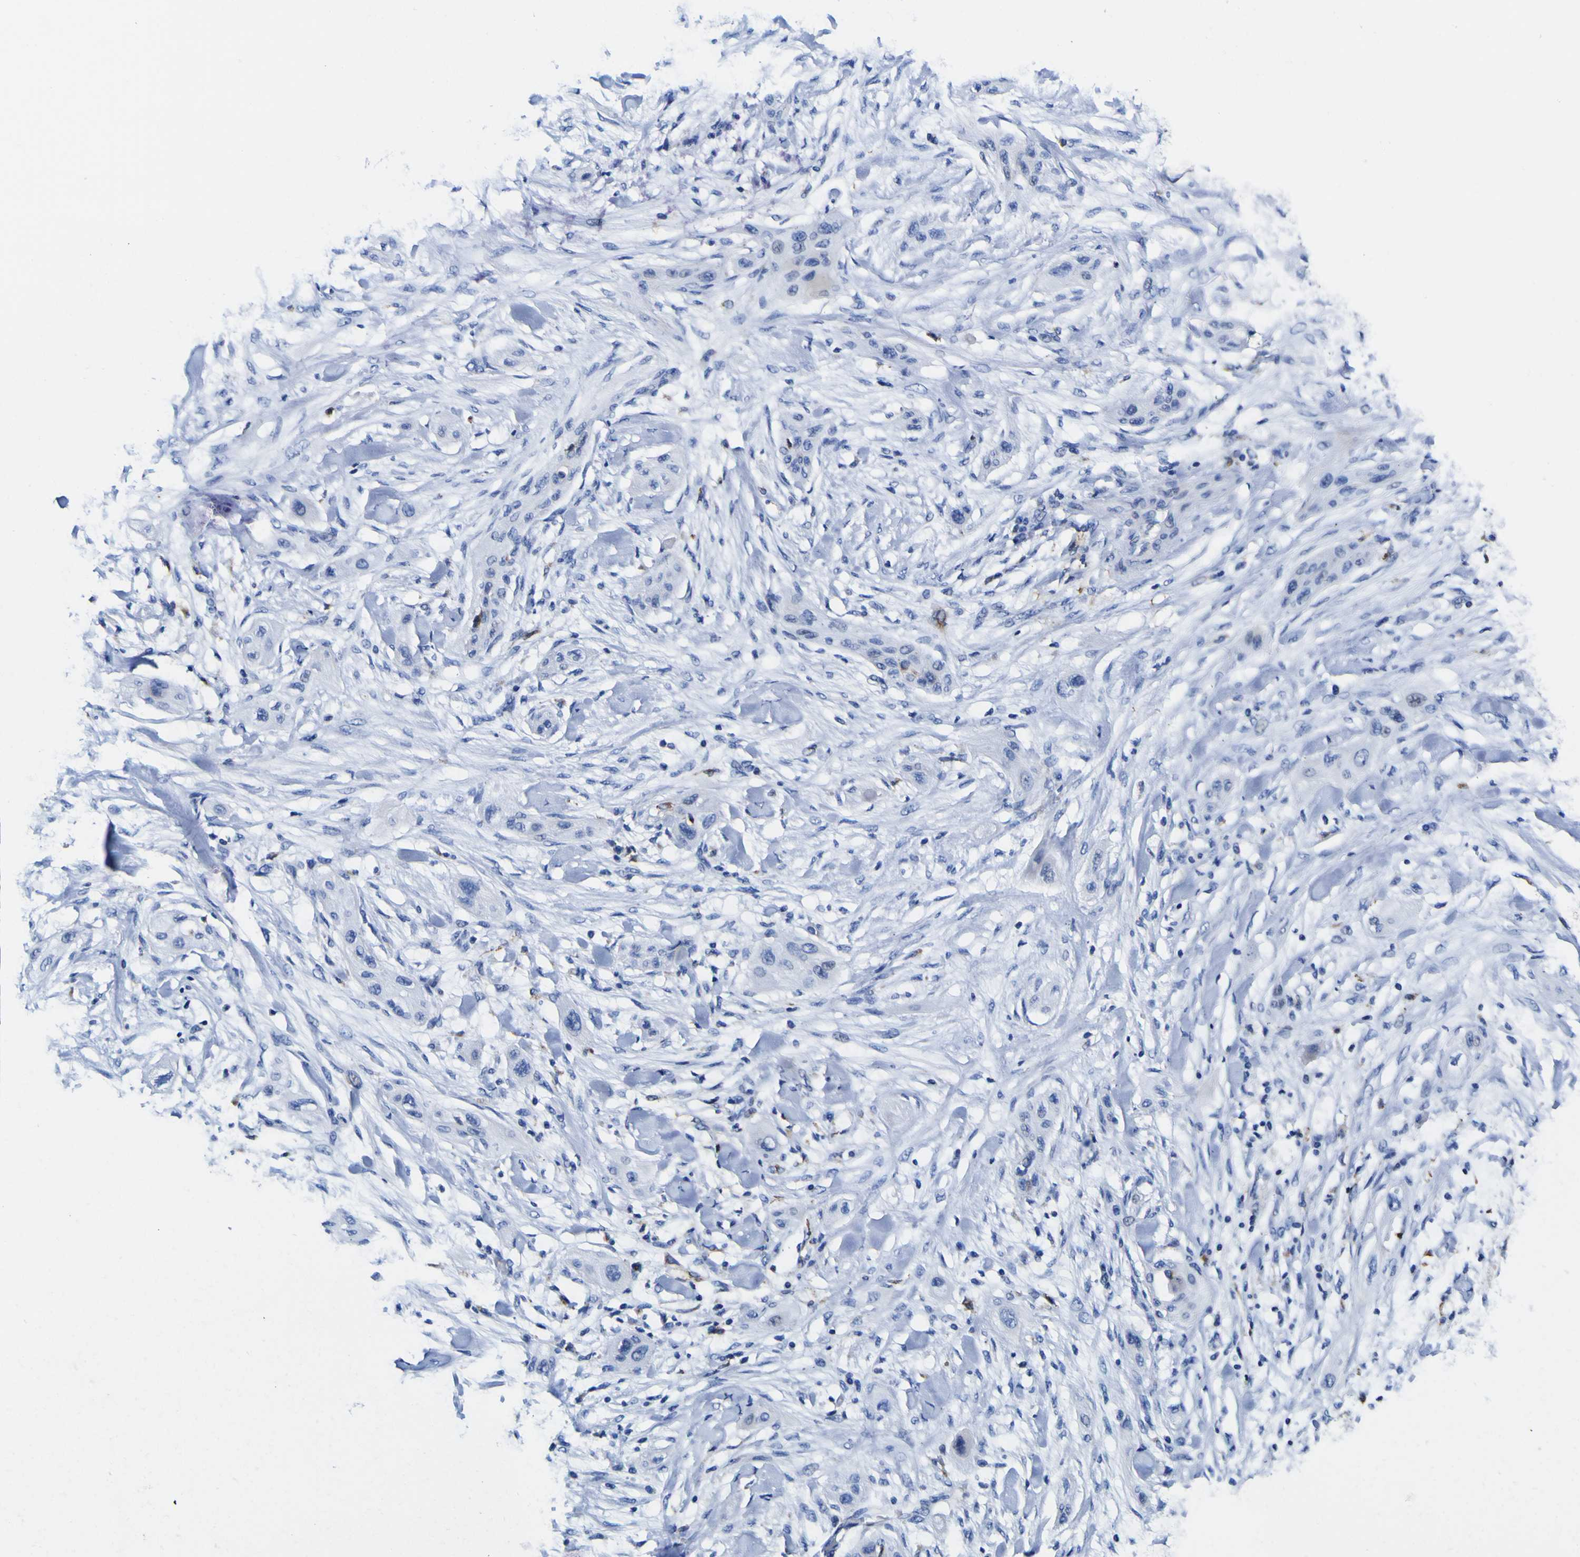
{"staining": {"intensity": "negative", "quantity": "none", "location": "none"}, "tissue": "lung cancer", "cell_type": "Tumor cells", "image_type": "cancer", "snomed": [{"axis": "morphology", "description": "Squamous cell carcinoma, NOS"}, {"axis": "topography", "description": "Lung"}], "caption": "An immunohistochemistry (IHC) photomicrograph of squamous cell carcinoma (lung) is shown. There is no staining in tumor cells of squamous cell carcinoma (lung).", "gene": "HLA-DQA1", "patient": {"sex": "female", "age": 47}}